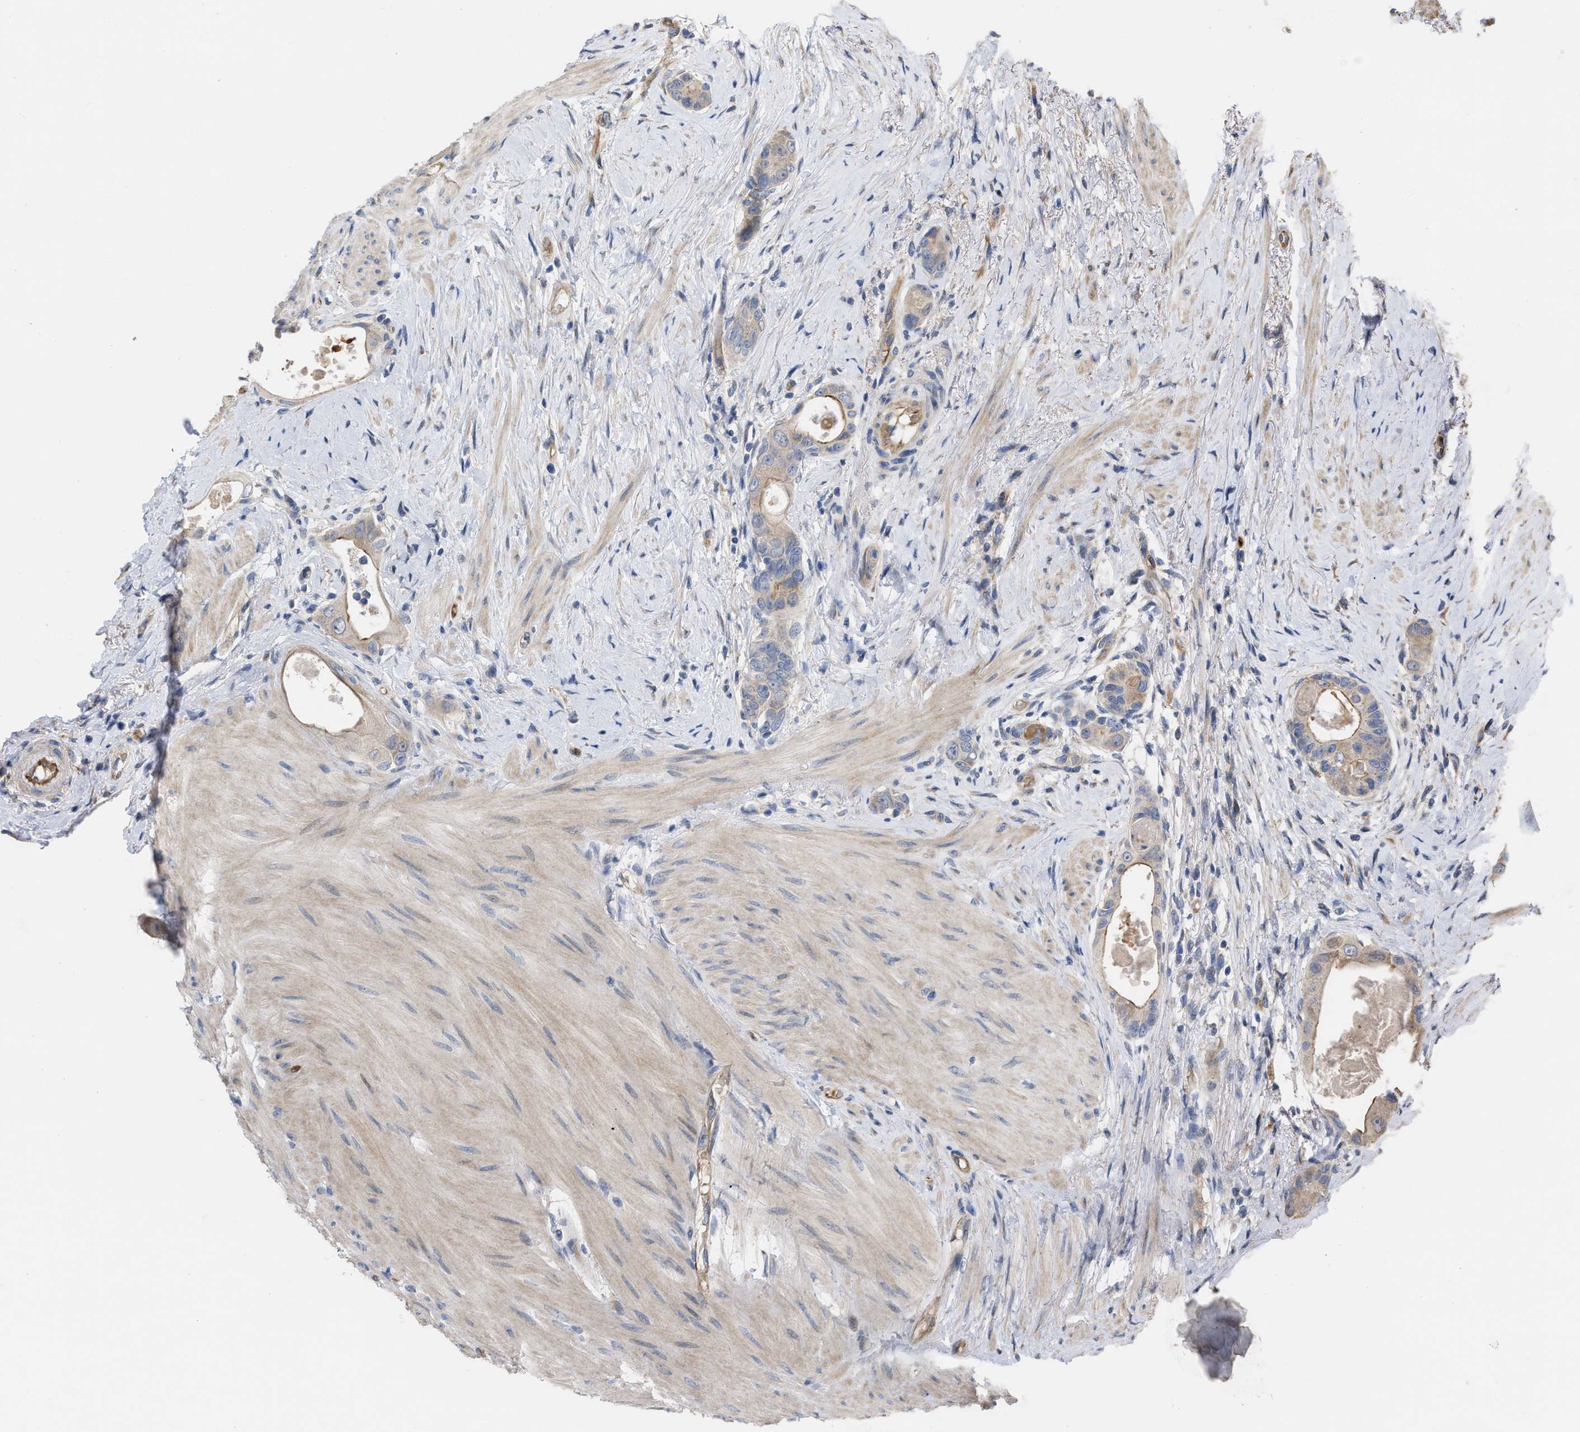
{"staining": {"intensity": "weak", "quantity": ">75%", "location": "cytoplasmic/membranous"}, "tissue": "colorectal cancer", "cell_type": "Tumor cells", "image_type": "cancer", "snomed": [{"axis": "morphology", "description": "Adenocarcinoma, NOS"}, {"axis": "topography", "description": "Rectum"}], "caption": "Protein expression analysis of human colorectal cancer reveals weak cytoplasmic/membranous positivity in approximately >75% of tumor cells. (IHC, brightfield microscopy, high magnification).", "gene": "SLC4A11", "patient": {"sex": "male", "age": 51}}